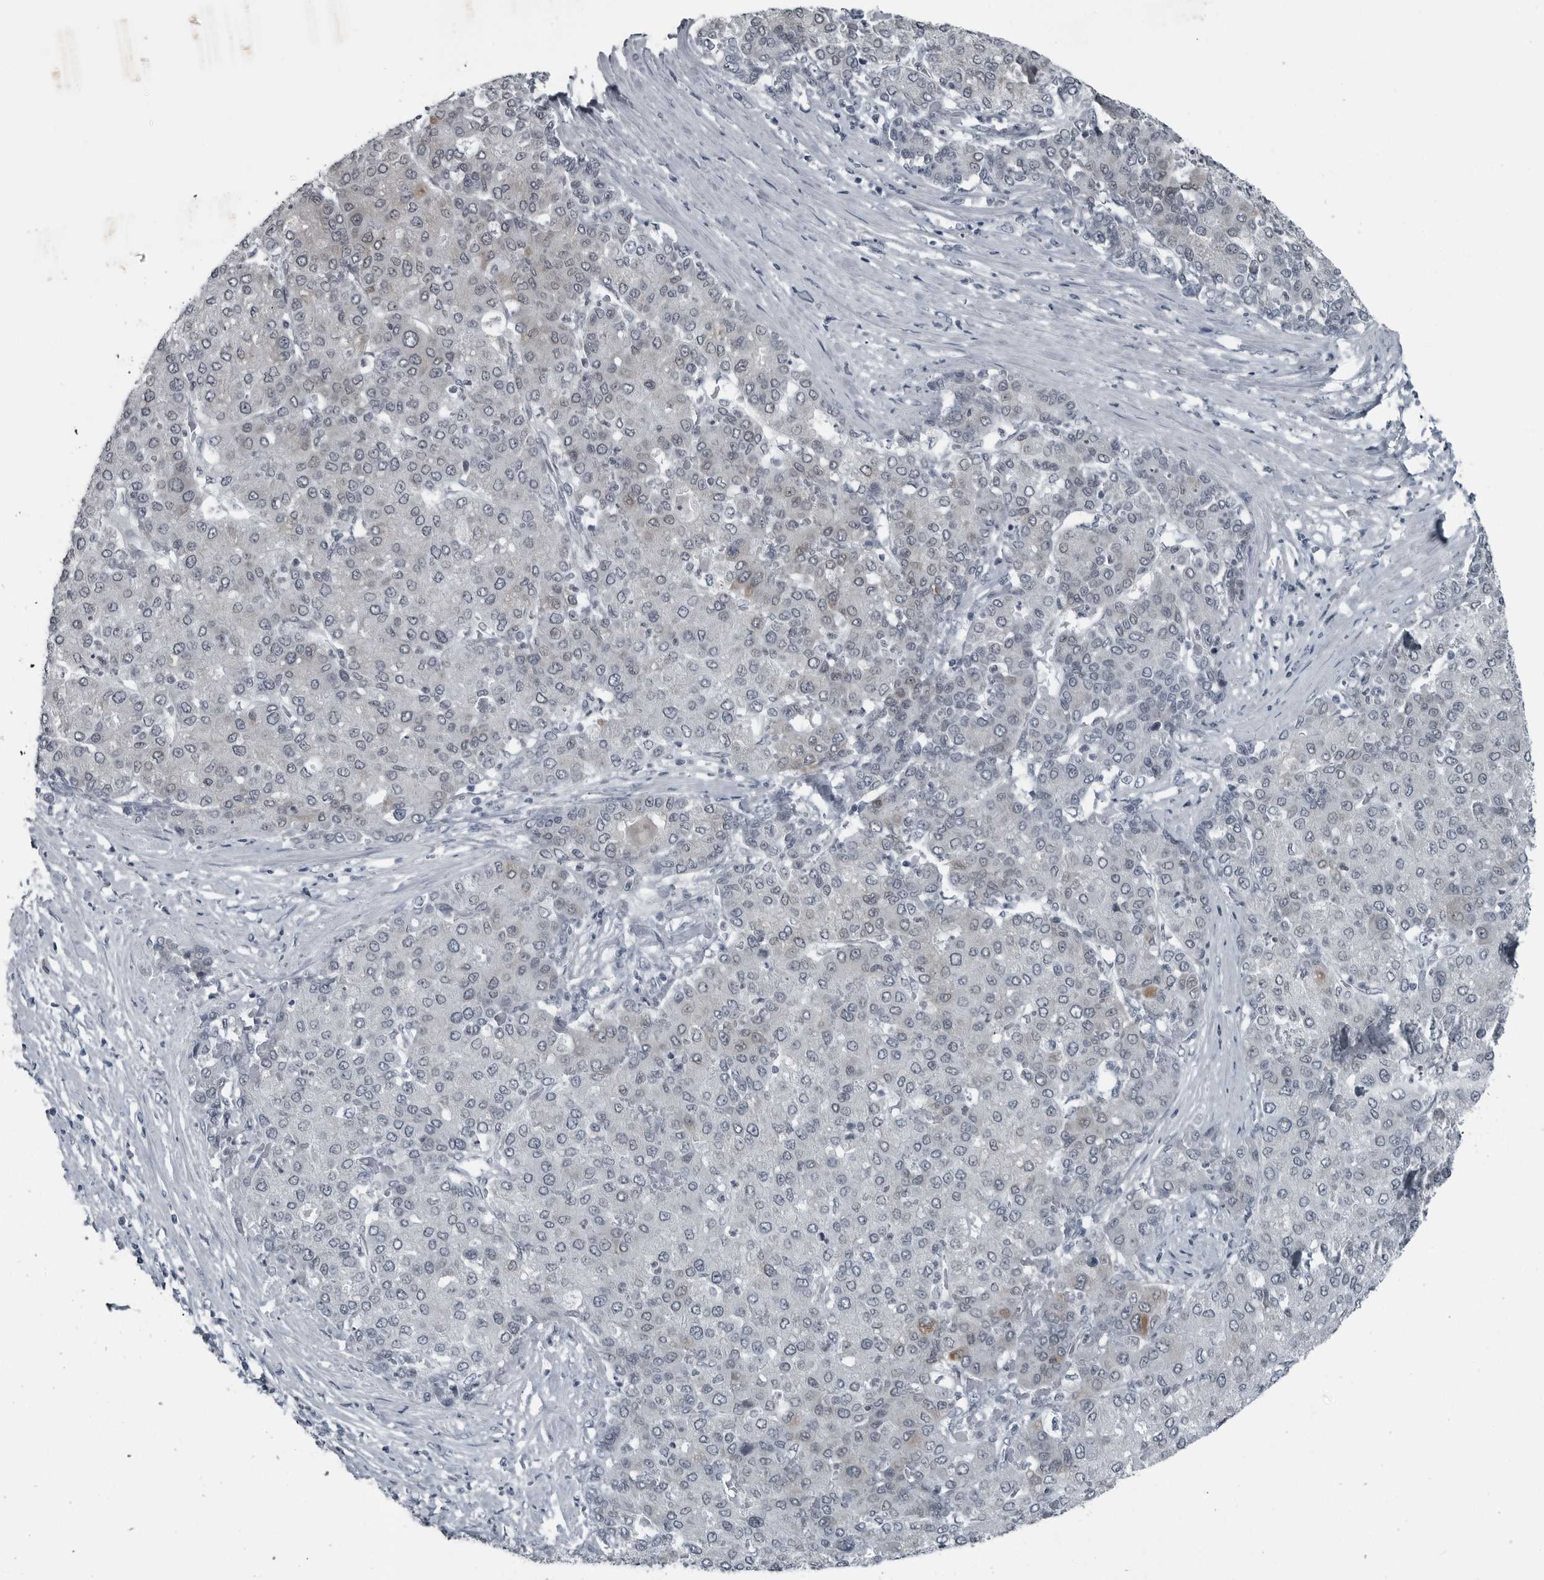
{"staining": {"intensity": "negative", "quantity": "none", "location": "none"}, "tissue": "liver cancer", "cell_type": "Tumor cells", "image_type": "cancer", "snomed": [{"axis": "morphology", "description": "Carcinoma, Hepatocellular, NOS"}, {"axis": "topography", "description": "Liver"}], "caption": "Tumor cells are negative for brown protein staining in liver hepatocellular carcinoma.", "gene": "DNAAF11", "patient": {"sex": "male", "age": 65}}